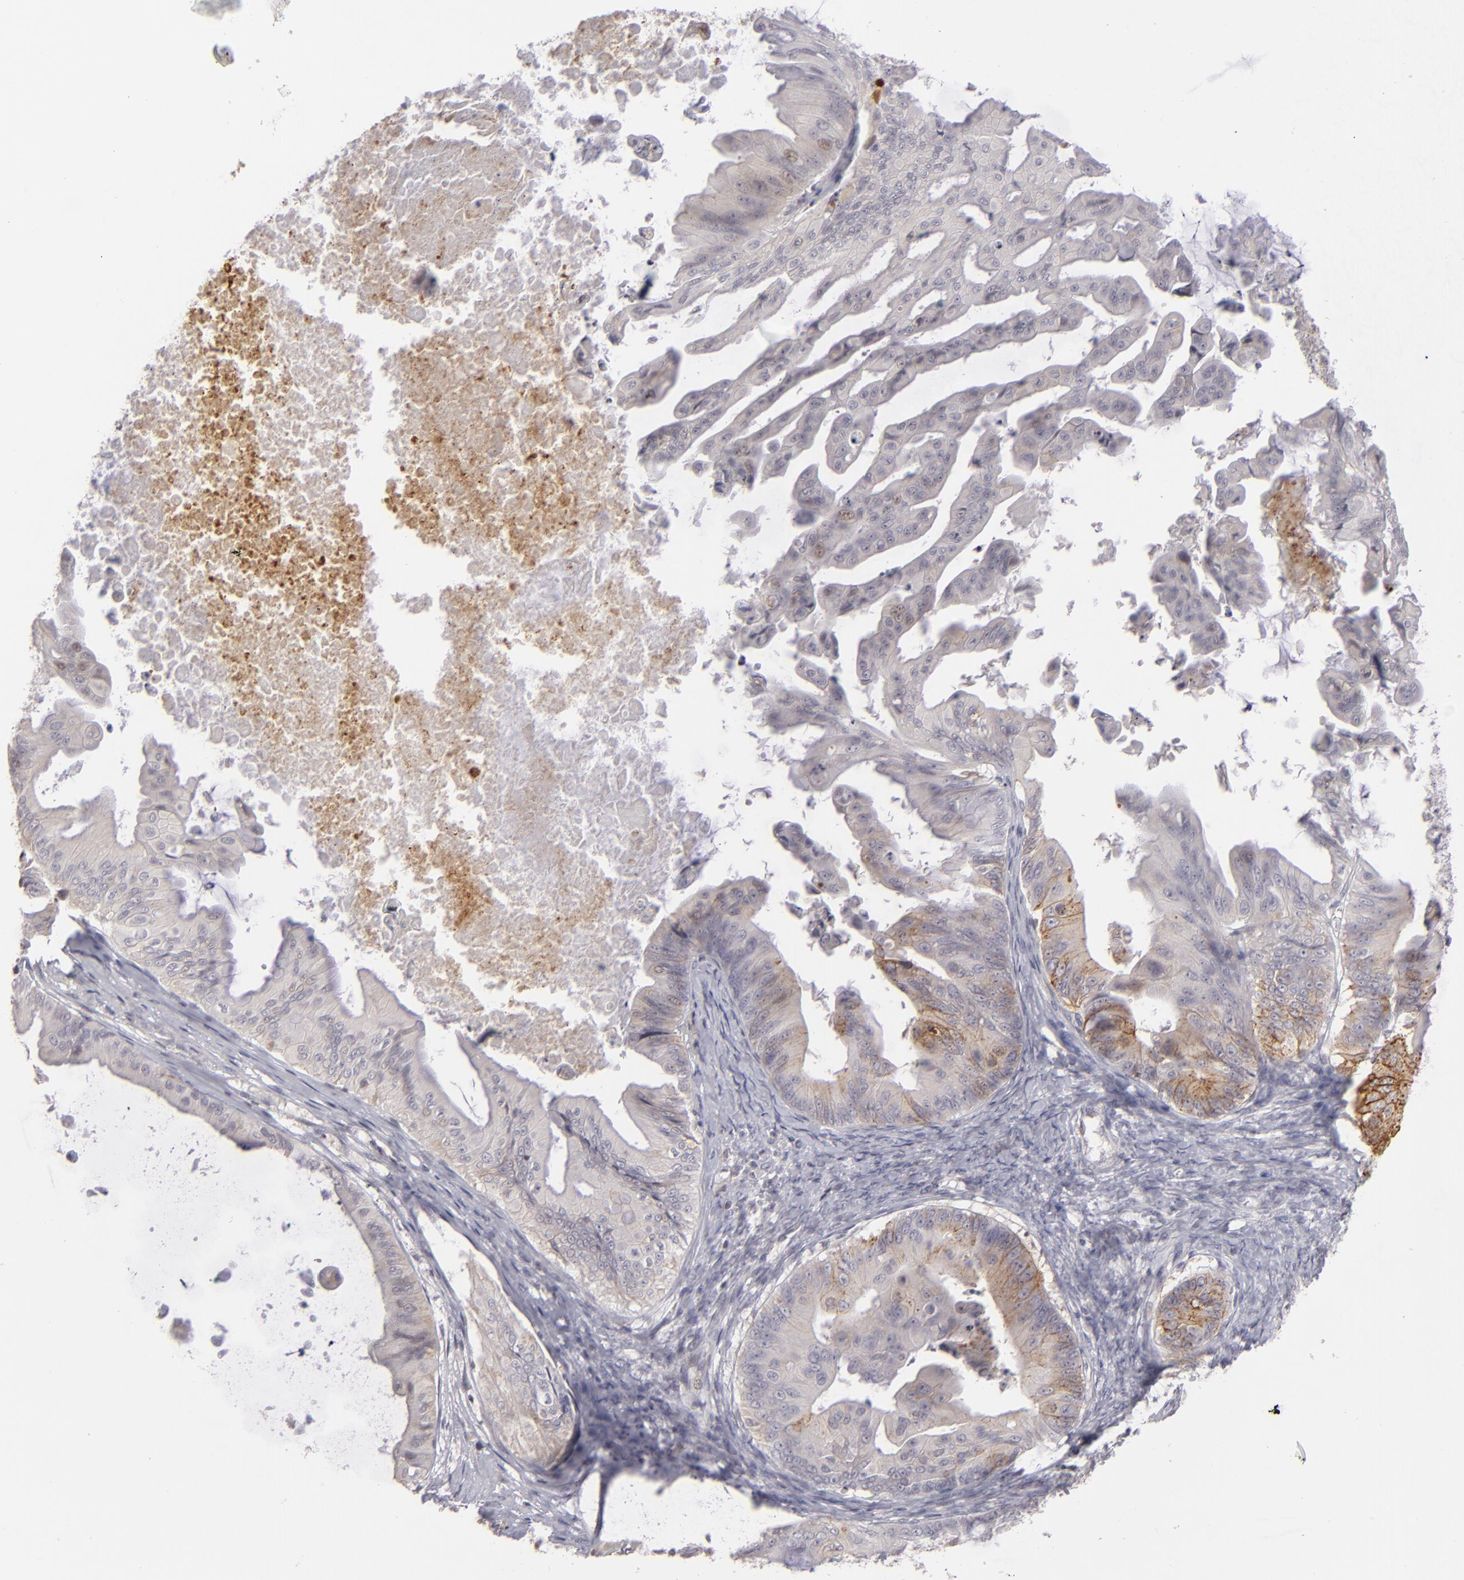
{"staining": {"intensity": "moderate", "quantity": "<25%", "location": "cytoplasmic/membranous"}, "tissue": "ovarian cancer", "cell_type": "Tumor cells", "image_type": "cancer", "snomed": [{"axis": "morphology", "description": "Cystadenocarcinoma, mucinous, NOS"}, {"axis": "topography", "description": "Ovary"}], "caption": "Human ovarian mucinous cystadenocarcinoma stained with a brown dye exhibits moderate cytoplasmic/membranous positive expression in approximately <25% of tumor cells.", "gene": "CLDN2", "patient": {"sex": "female", "age": 37}}